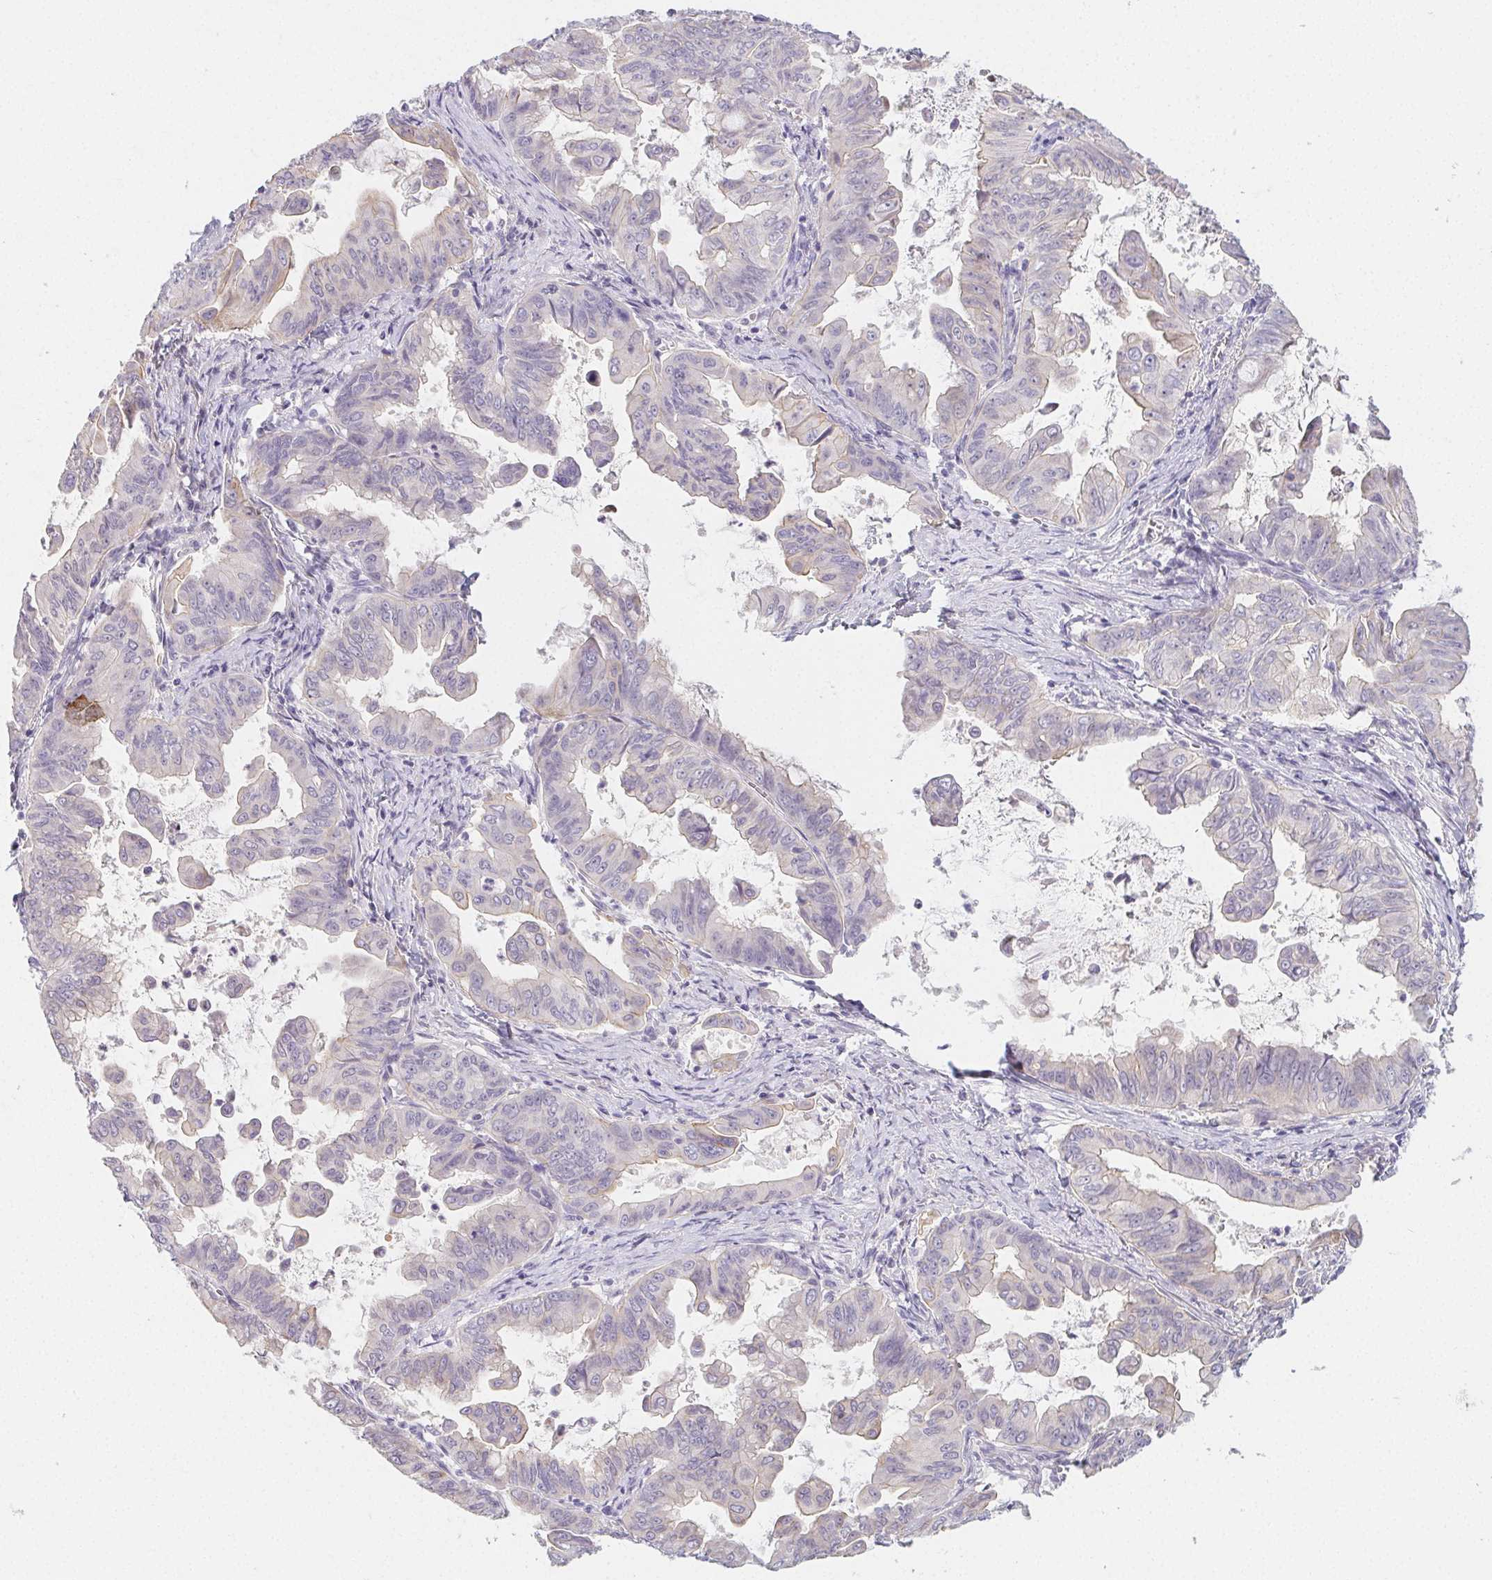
{"staining": {"intensity": "negative", "quantity": "none", "location": "none"}, "tissue": "stomach cancer", "cell_type": "Tumor cells", "image_type": "cancer", "snomed": [{"axis": "morphology", "description": "Adenocarcinoma, NOS"}, {"axis": "topography", "description": "Stomach, upper"}], "caption": "Immunohistochemistry of adenocarcinoma (stomach) reveals no staining in tumor cells.", "gene": "ZBBX", "patient": {"sex": "male", "age": 80}}